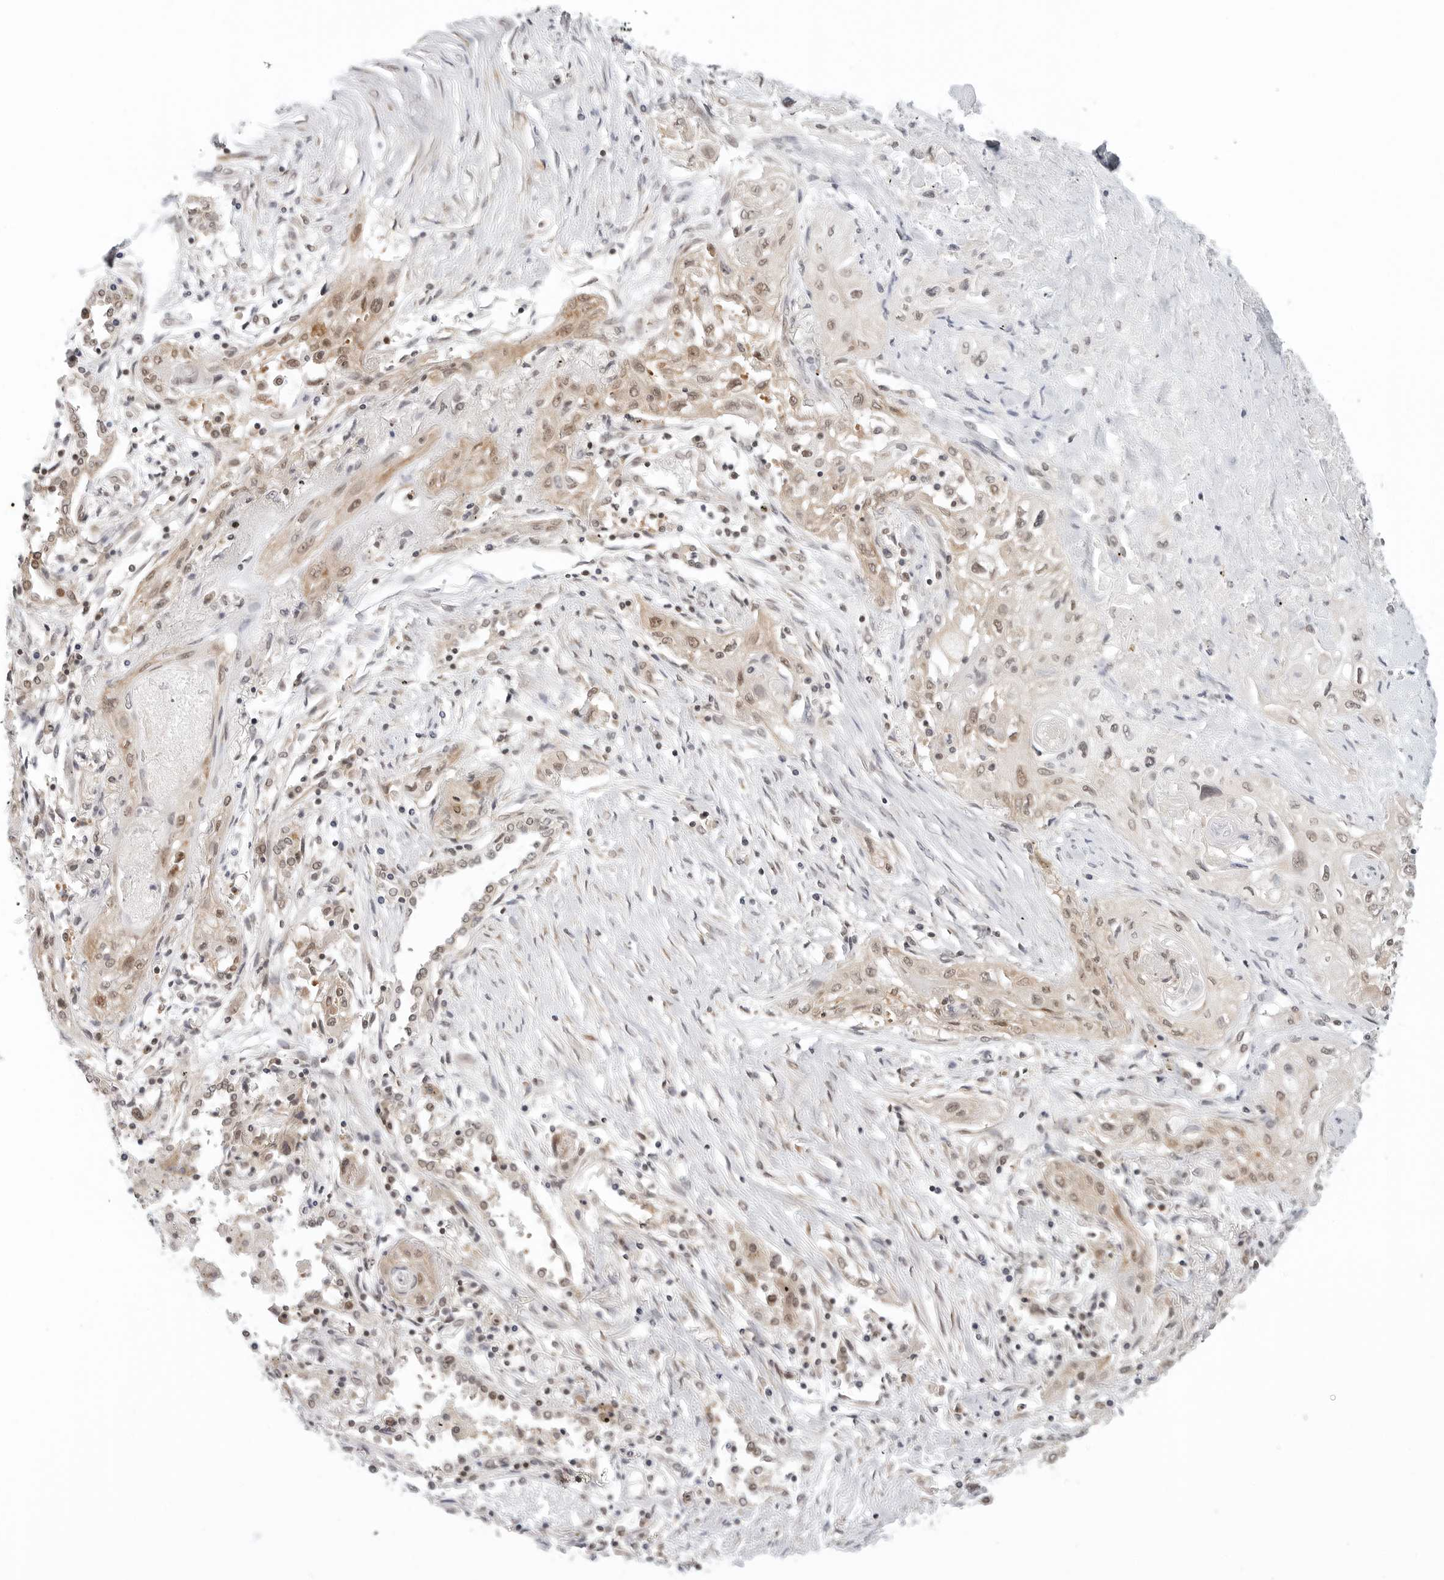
{"staining": {"intensity": "moderate", "quantity": ">75%", "location": "nuclear"}, "tissue": "lung cancer", "cell_type": "Tumor cells", "image_type": "cancer", "snomed": [{"axis": "morphology", "description": "Squamous cell carcinoma, NOS"}, {"axis": "topography", "description": "Lung"}], "caption": "Lung cancer (squamous cell carcinoma) was stained to show a protein in brown. There is medium levels of moderate nuclear positivity in about >75% of tumor cells. (brown staining indicates protein expression, while blue staining denotes nuclei).", "gene": "METAP1", "patient": {"sex": "female", "age": 47}}